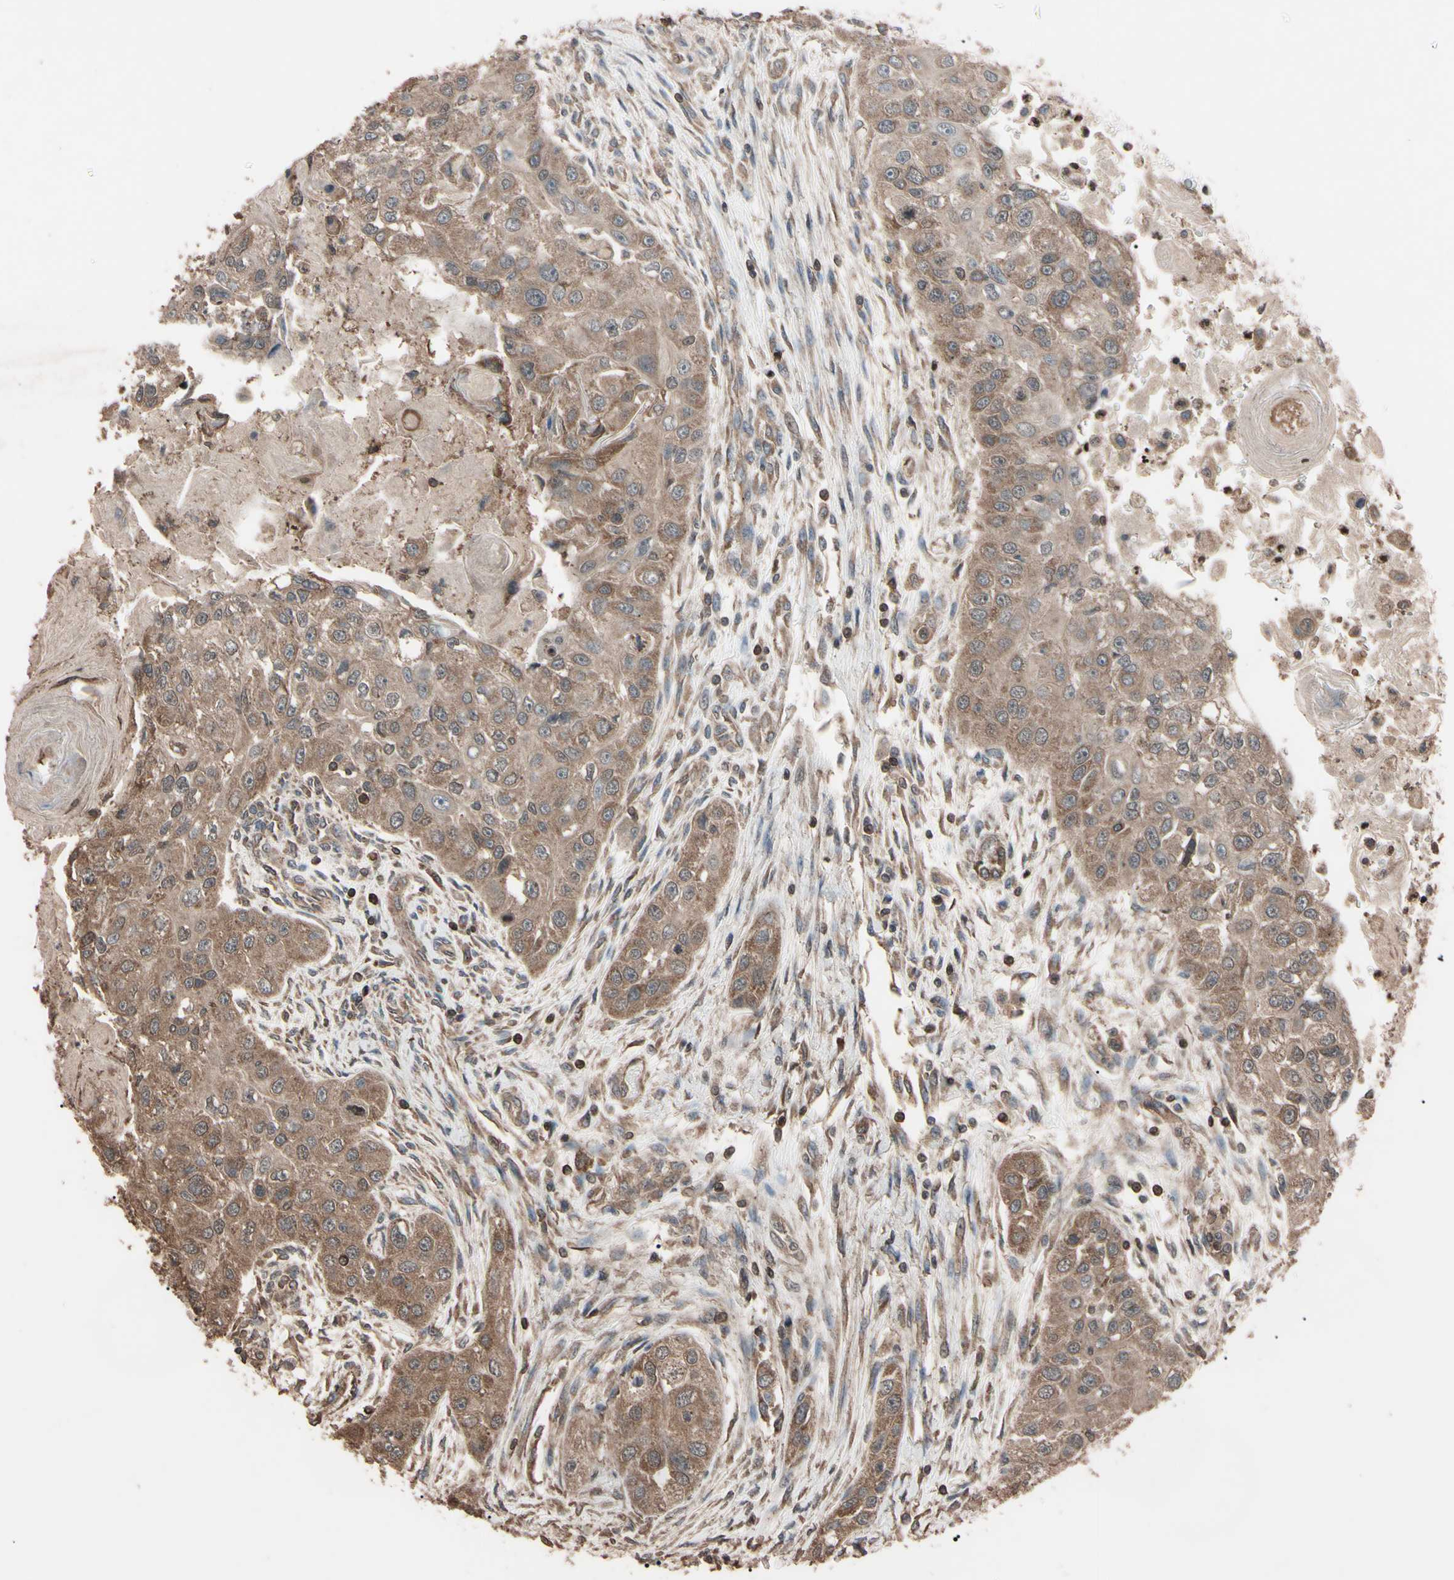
{"staining": {"intensity": "moderate", "quantity": "25%-75%", "location": "cytoplasmic/membranous"}, "tissue": "head and neck cancer", "cell_type": "Tumor cells", "image_type": "cancer", "snomed": [{"axis": "morphology", "description": "Normal tissue, NOS"}, {"axis": "morphology", "description": "Squamous cell carcinoma, NOS"}, {"axis": "topography", "description": "Skeletal muscle"}, {"axis": "topography", "description": "Head-Neck"}], "caption": "A photomicrograph showing moderate cytoplasmic/membranous staining in about 25%-75% of tumor cells in head and neck cancer (squamous cell carcinoma), as visualized by brown immunohistochemical staining.", "gene": "TNFRSF1A", "patient": {"sex": "male", "age": 51}}